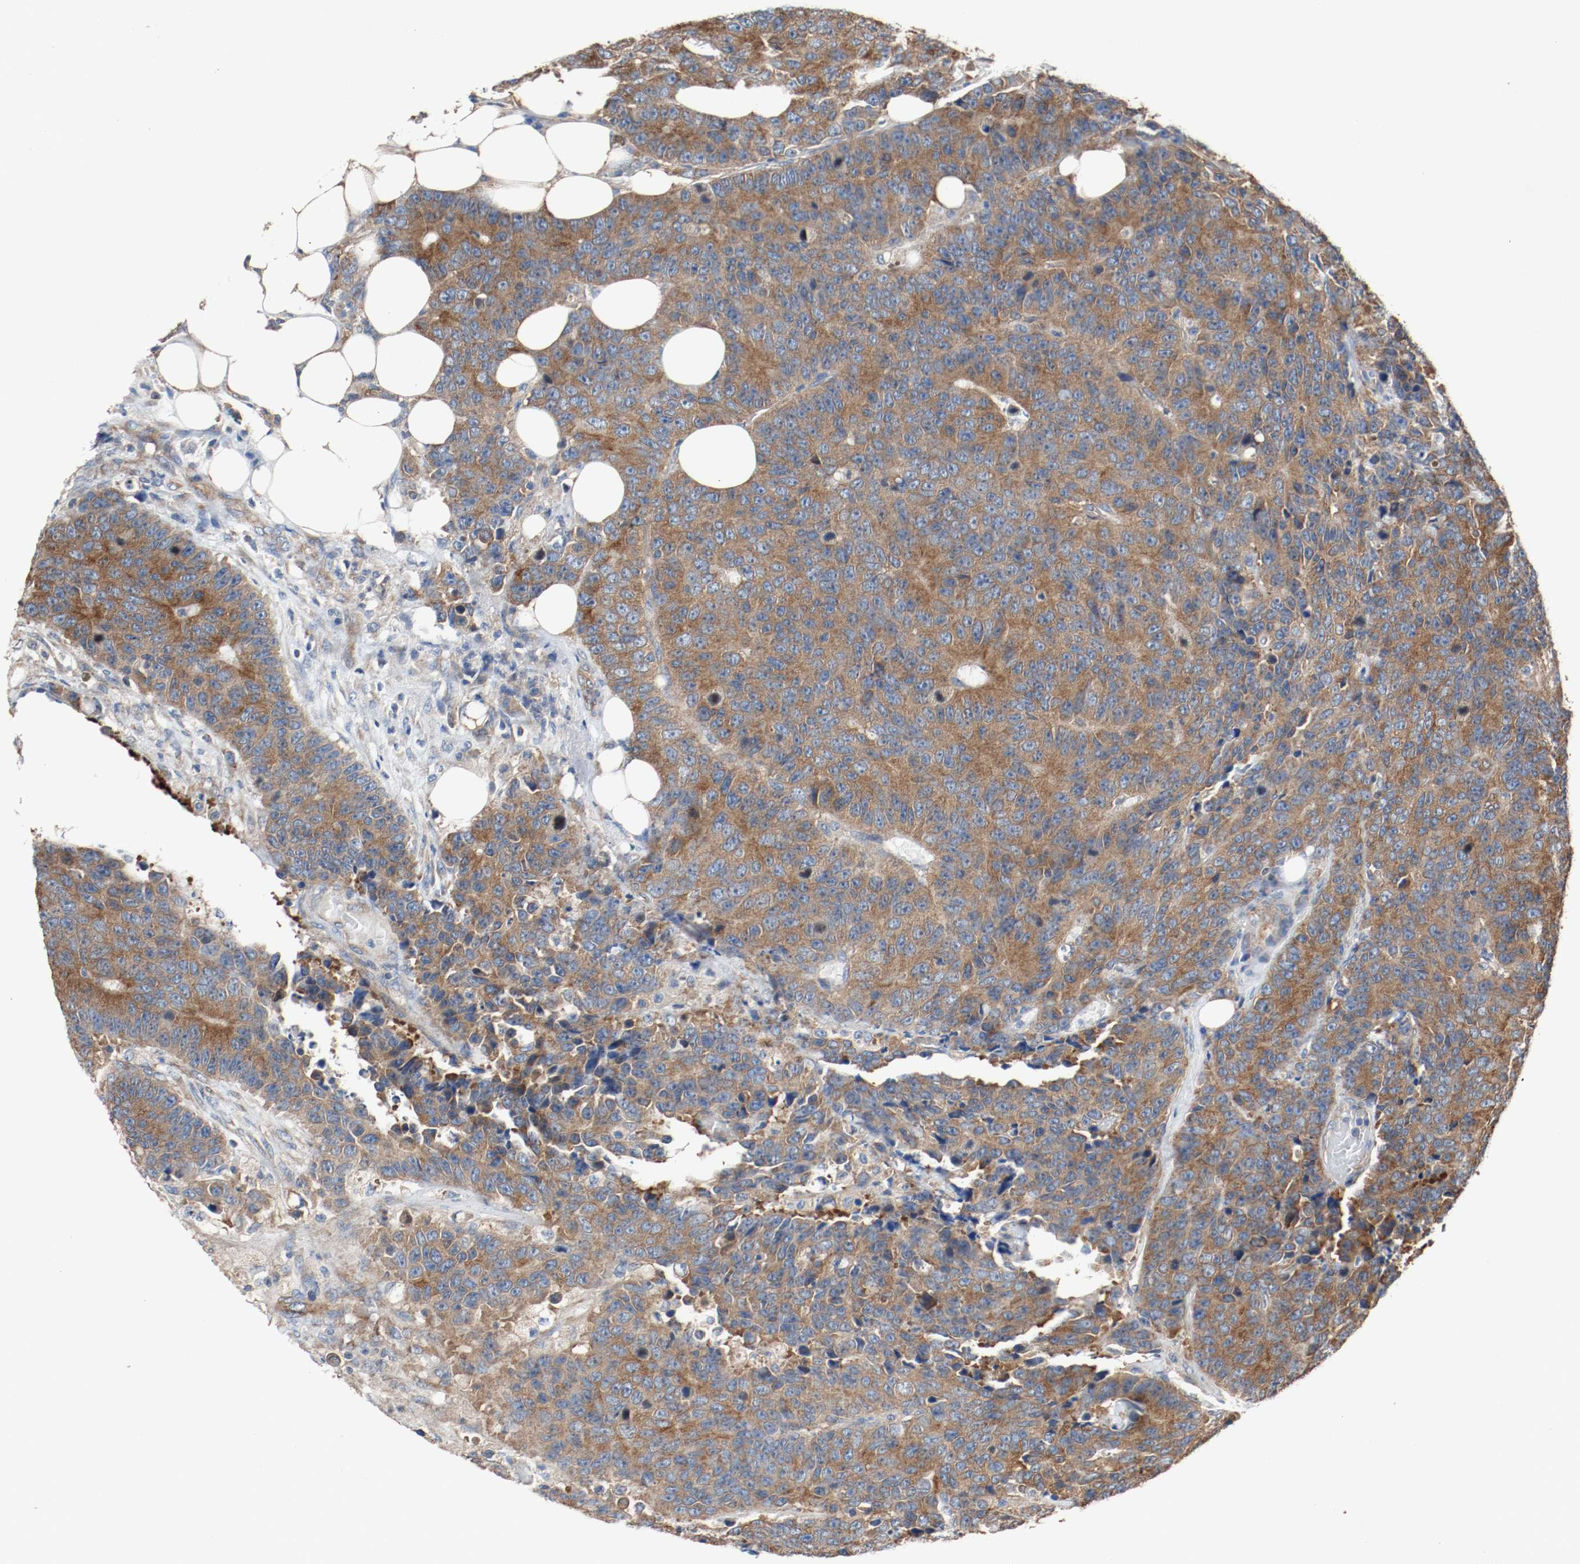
{"staining": {"intensity": "moderate", "quantity": ">75%", "location": "cytoplasmic/membranous"}, "tissue": "colorectal cancer", "cell_type": "Tumor cells", "image_type": "cancer", "snomed": [{"axis": "morphology", "description": "Adenocarcinoma, NOS"}, {"axis": "topography", "description": "Colon"}], "caption": "Colorectal adenocarcinoma stained for a protein reveals moderate cytoplasmic/membranous positivity in tumor cells. (IHC, brightfield microscopy, high magnification).", "gene": "TUBA3D", "patient": {"sex": "female", "age": 86}}